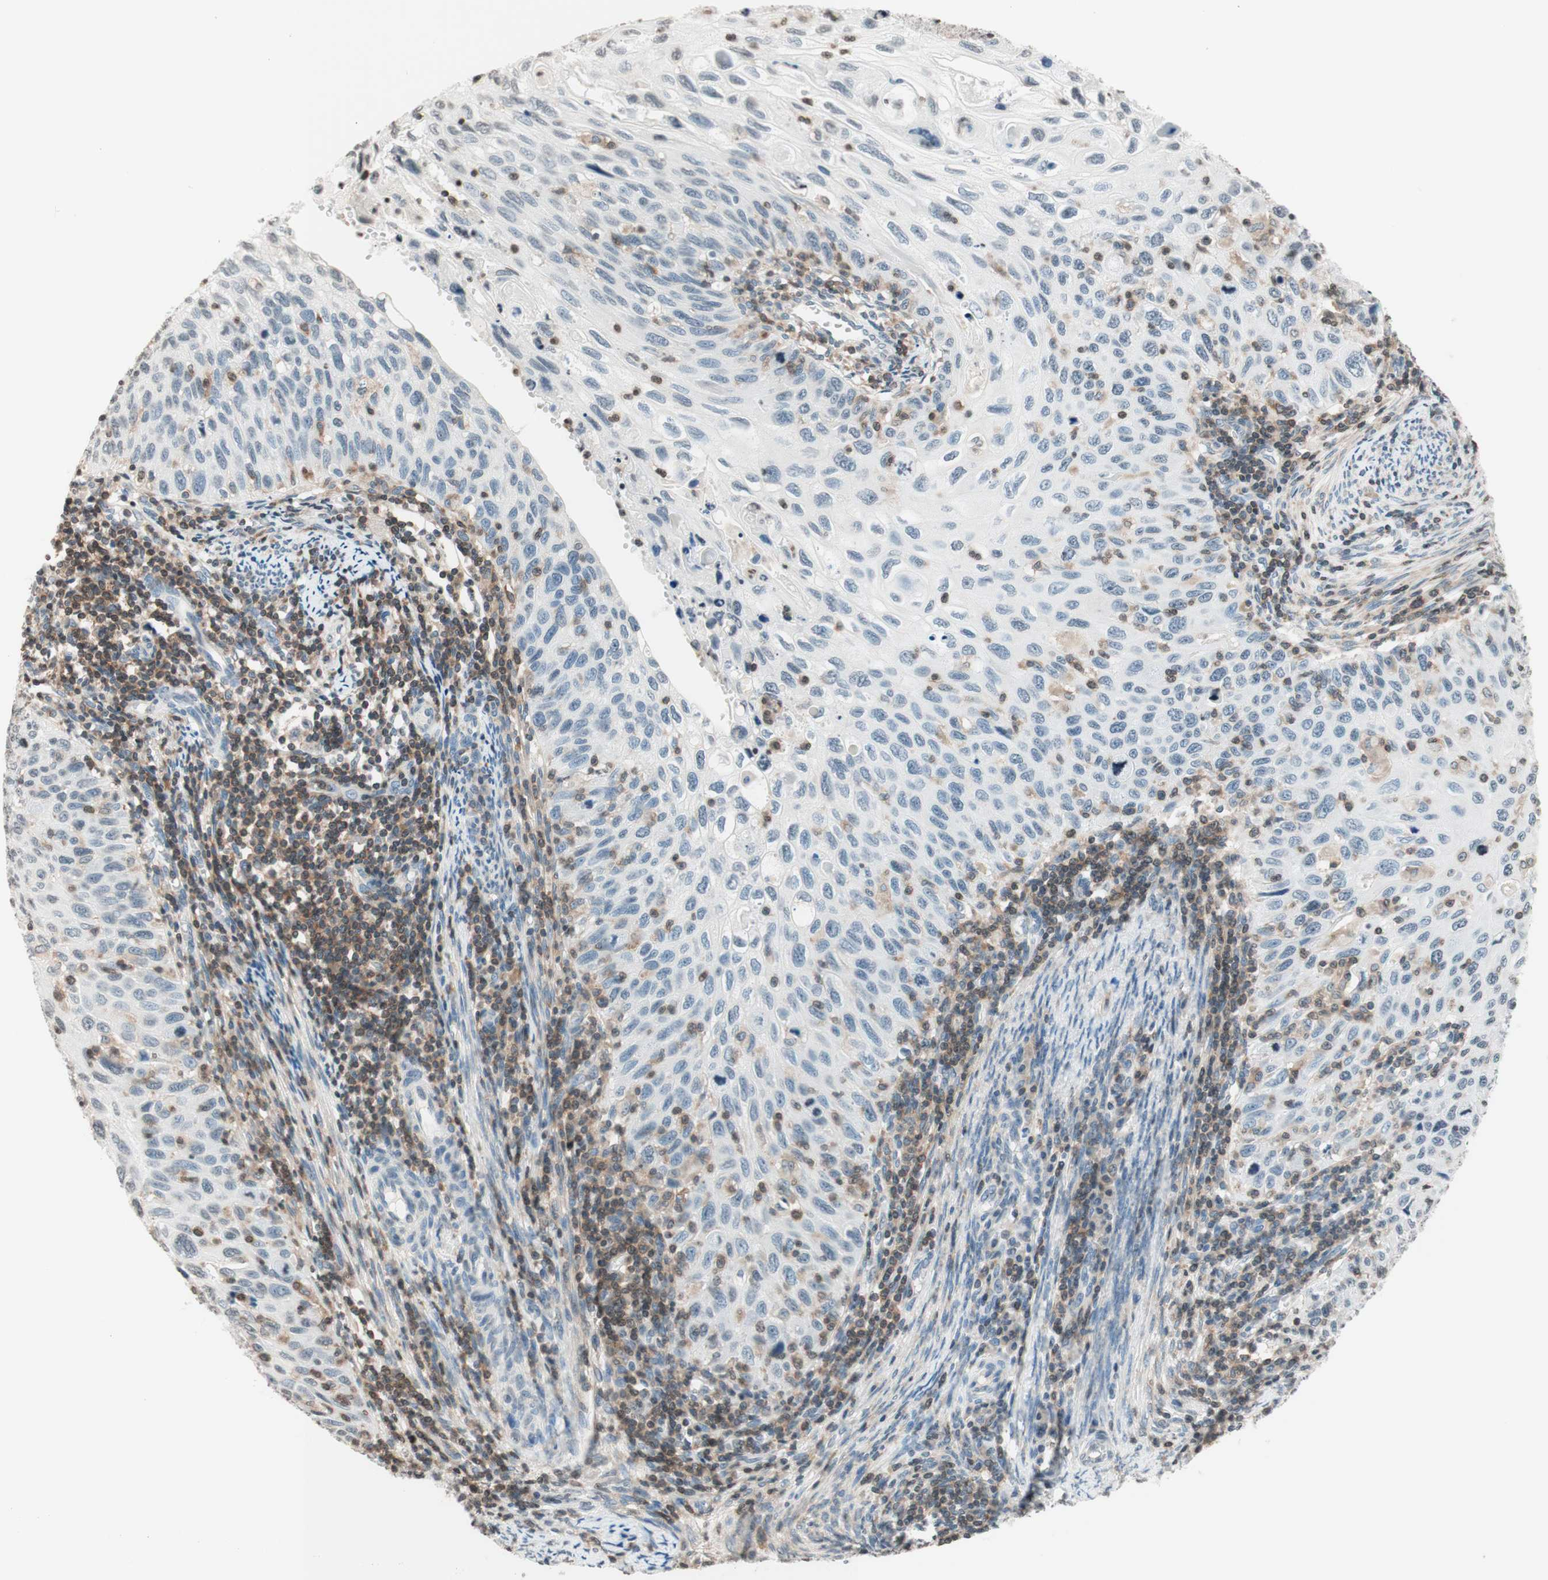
{"staining": {"intensity": "negative", "quantity": "none", "location": "none"}, "tissue": "cervical cancer", "cell_type": "Tumor cells", "image_type": "cancer", "snomed": [{"axis": "morphology", "description": "Squamous cell carcinoma, NOS"}, {"axis": "topography", "description": "Cervix"}], "caption": "An immunohistochemistry micrograph of cervical cancer (squamous cell carcinoma) is shown. There is no staining in tumor cells of cervical cancer (squamous cell carcinoma). (DAB (3,3'-diaminobenzidine) immunohistochemistry visualized using brightfield microscopy, high magnification).", "gene": "WIPF1", "patient": {"sex": "female", "age": 70}}